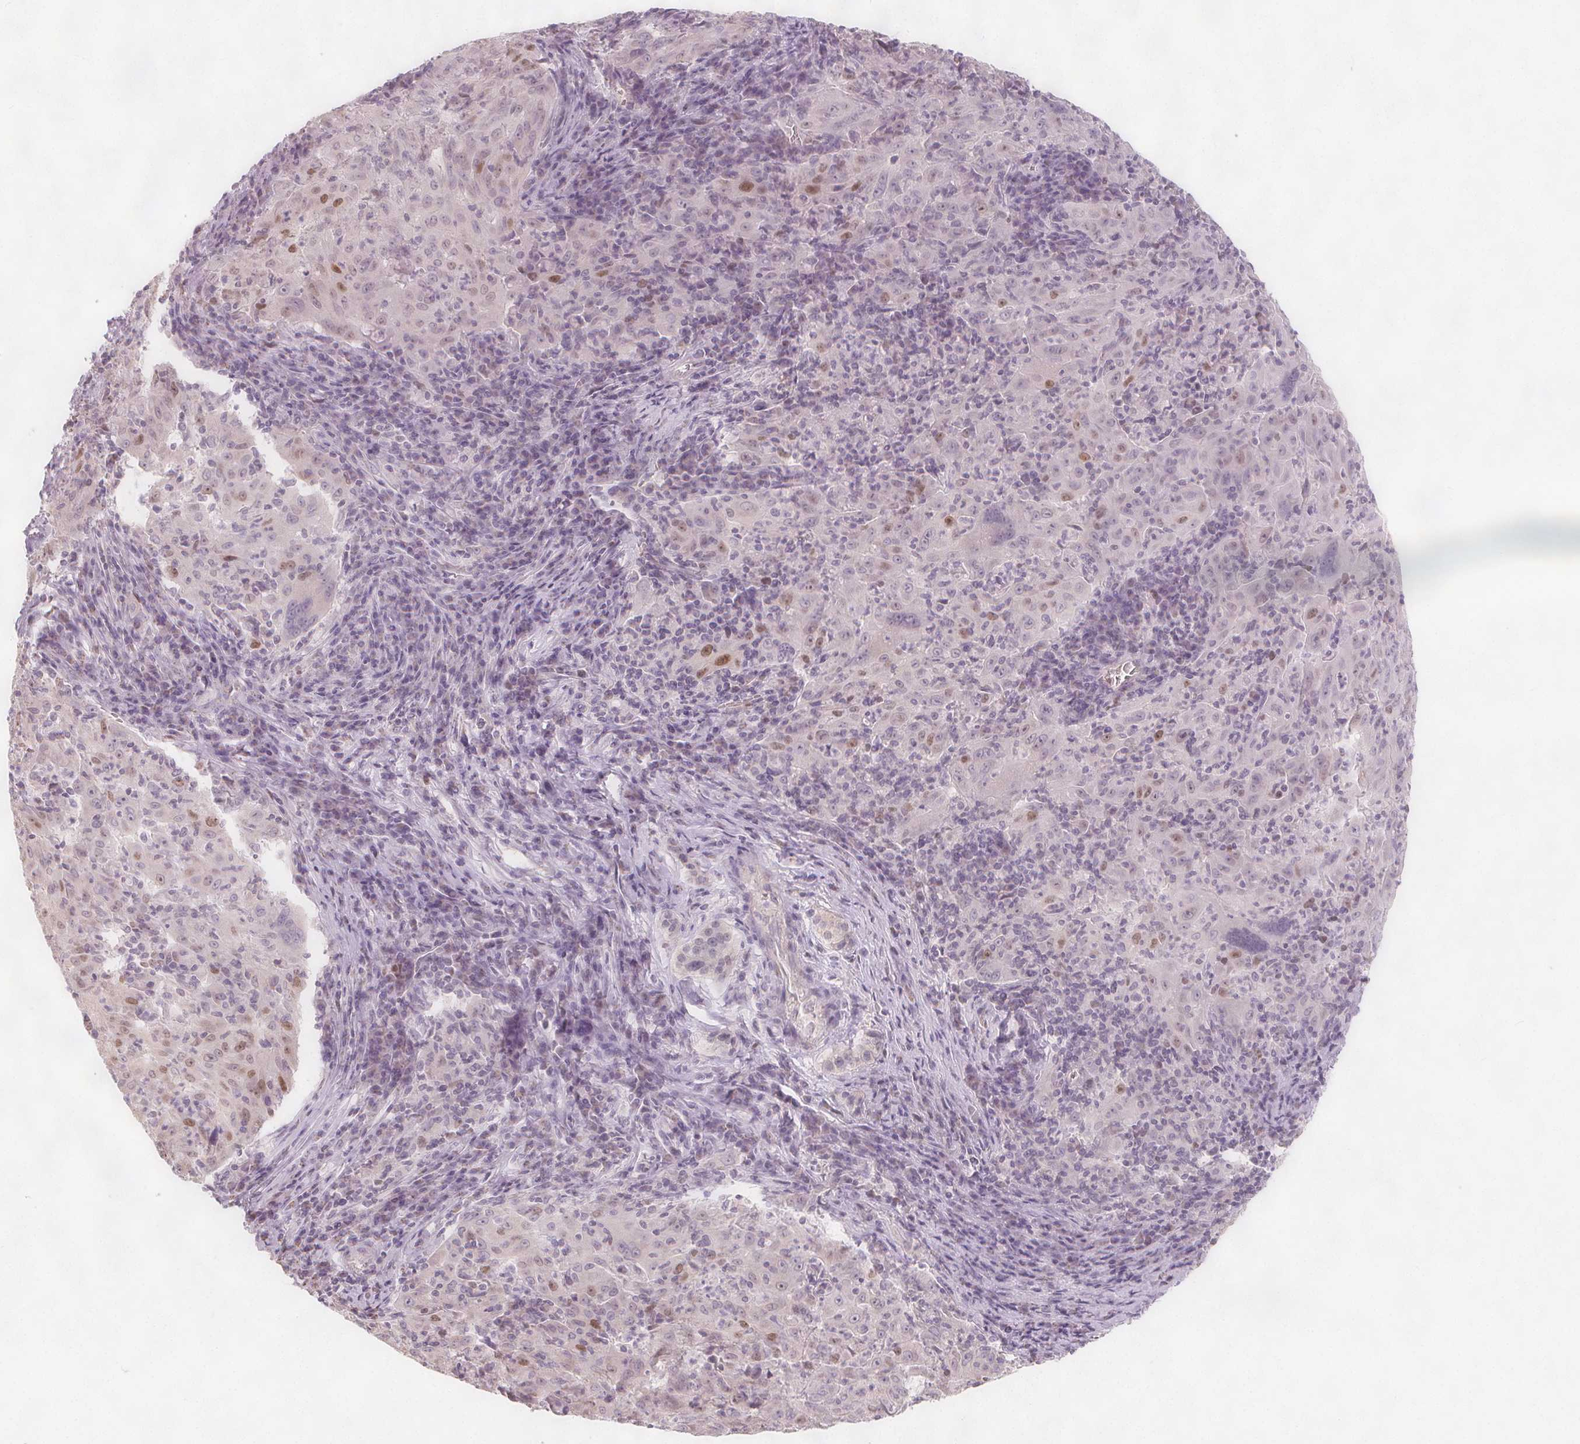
{"staining": {"intensity": "weak", "quantity": "<25%", "location": "nuclear"}, "tissue": "pancreatic cancer", "cell_type": "Tumor cells", "image_type": "cancer", "snomed": [{"axis": "morphology", "description": "Adenocarcinoma, NOS"}, {"axis": "topography", "description": "Pancreas"}], "caption": "A high-resolution image shows IHC staining of adenocarcinoma (pancreatic), which exhibits no significant positivity in tumor cells.", "gene": "TIPIN", "patient": {"sex": "male", "age": 63}}